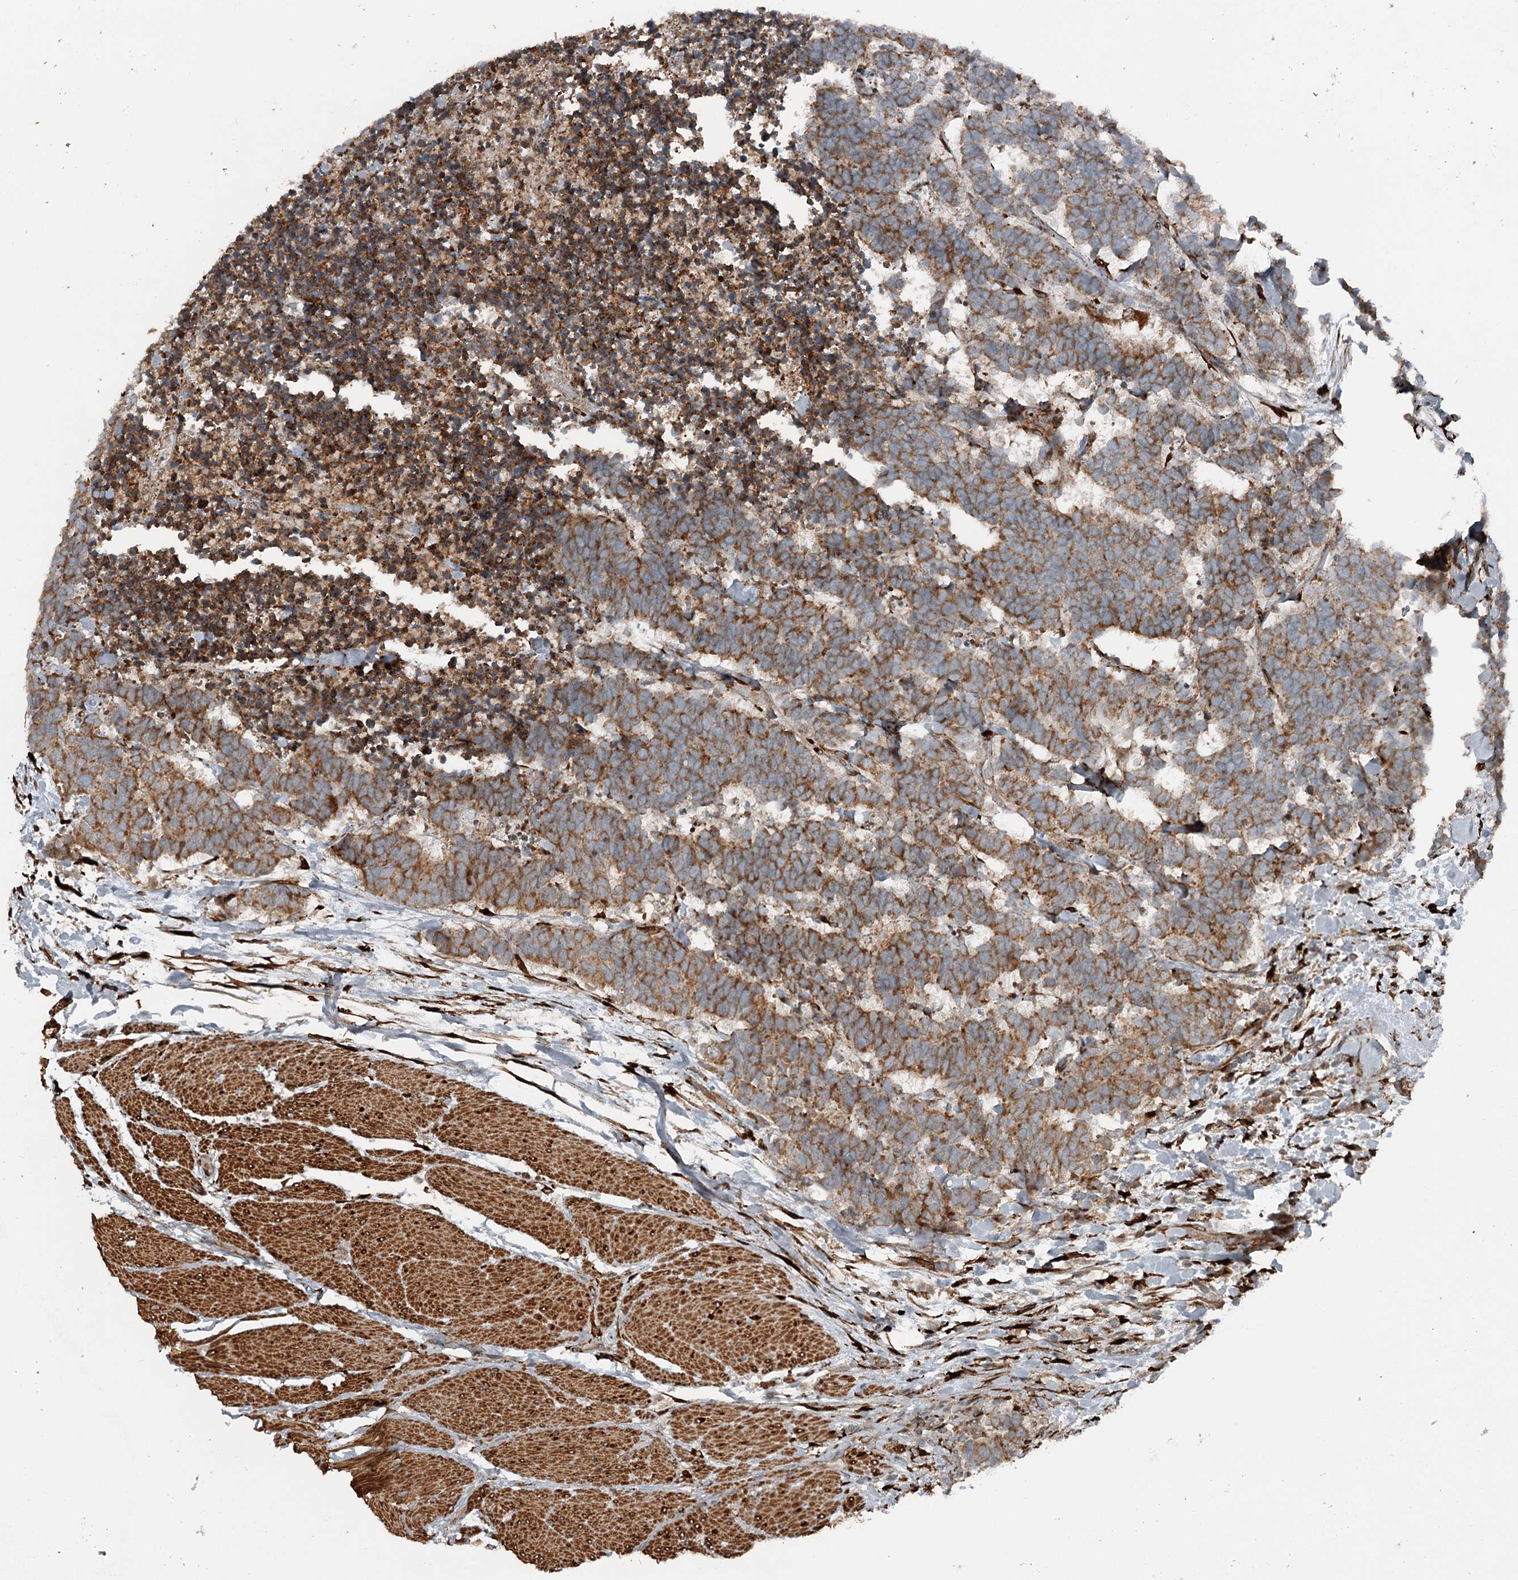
{"staining": {"intensity": "moderate", "quantity": ">75%", "location": "cytoplasmic/membranous"}, "tissue": "carcinoid", "cell_type": "Tumor cells", "image_type": "cancer", "snomed": [{"axis": "morphology", "description": "Carcinoma, NOS"}, {"axis": "morphology", "description": "Carcinoid, malignant, NOS"}, {"axis": "topography", "description": "Urinary bladder"}], "caption": "Immunohistochemical staining of human carcinoid reveals medium levels of moderate cytoplasmic/membranous positivity in about >75% of tumor cells.", "gene": "RASSF8", "patient": {"sex": "male", "age": 57}}